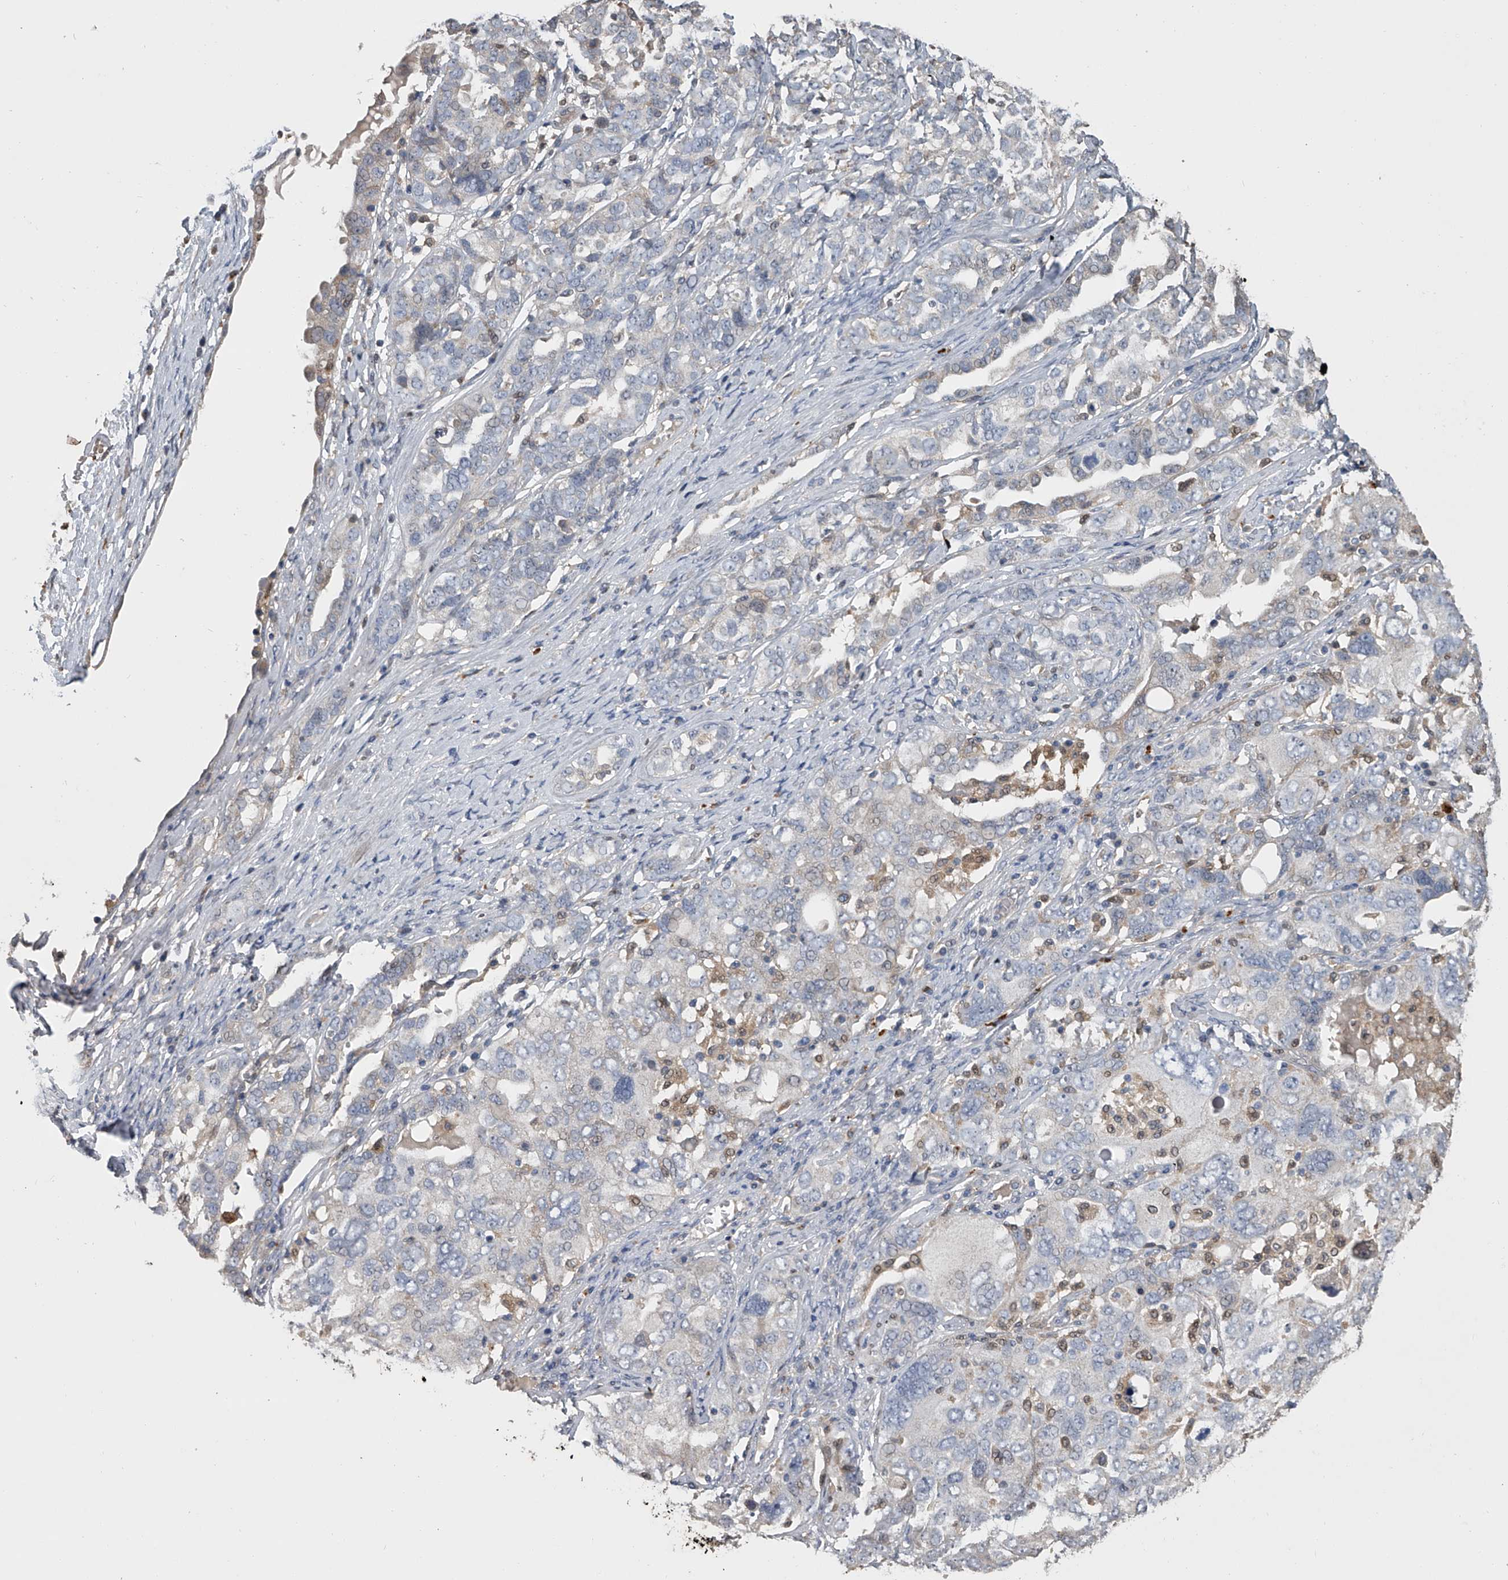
{"staining": {"intensity": "negative", "quantity": "none", "location": "none"}, "tissue": "ovarian cancer", "cell_type": "Tumor cells", "image_type": "cancer", "snomed": [{"axis": "morphology", "description": "Carcinoma, endometroid"}, {"axis": "topography", "description": "Ovary"}], "caption": "Tumor cells are negative for protein expression in human ovarian endometroid carcinoma. (DAB immunohistochemistry, high magnification).", "gene": "DOCK9", "patient": {"sex": "female", "age": 62}}